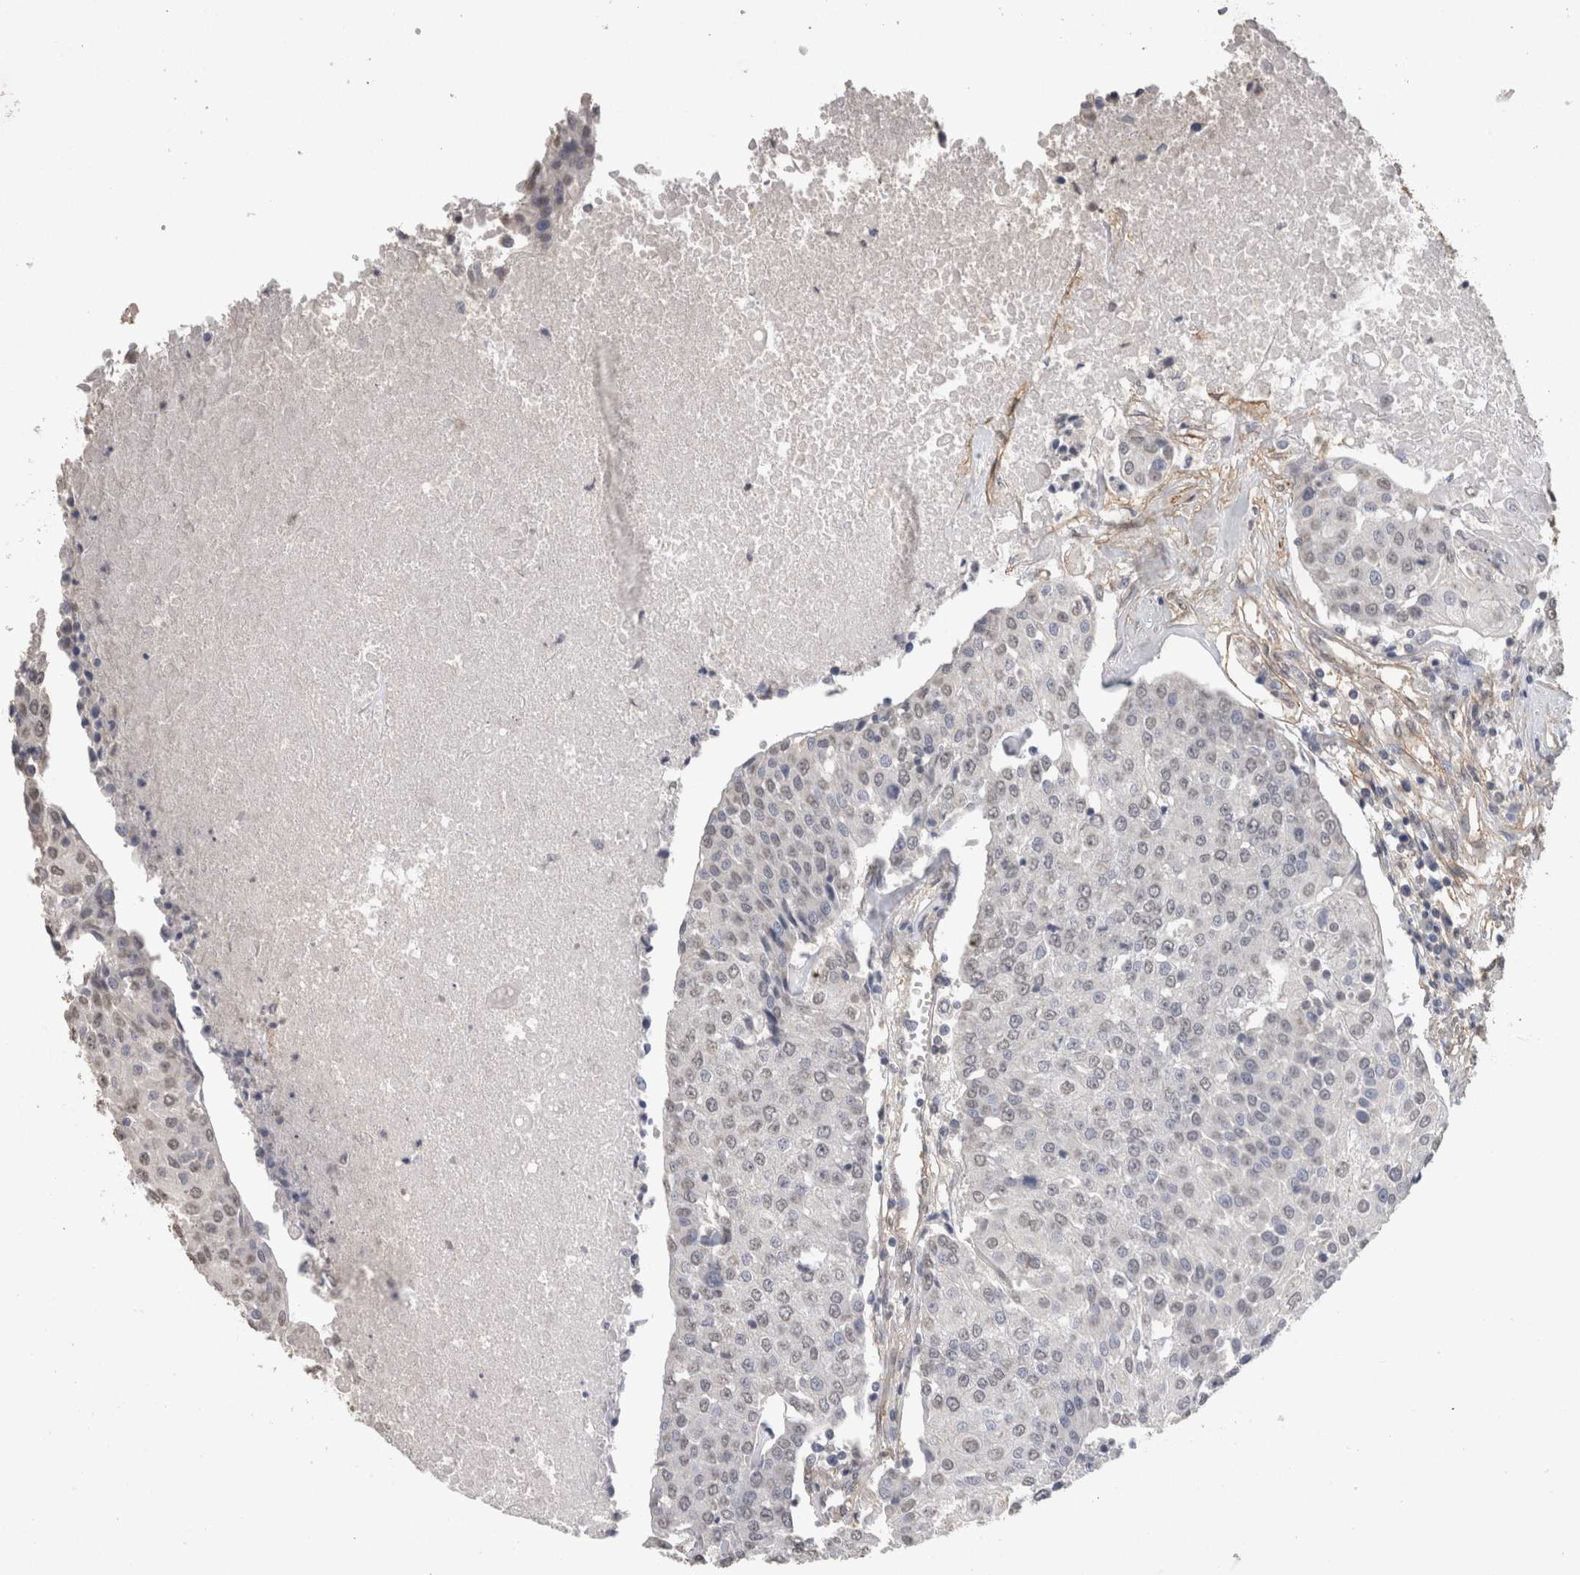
{"staining": {"intensity": "weak", "quantity": "<25%", "location": "nuclear"}, "tissue": "urothelial cancer", "cell_type": "Tumor cells", "image_type": "cancer", "snomed": [{"axis": "morphology", "description": "Urothelial carcinoma, High grade"}, {"axis": "topography", "description": "Urinary bladder"}], "caption": "The immunohistochemistry image has no significant expression in tumor cells of urothelial carcinoma (high-grade) tissue.", "gene": "RECK", "patient": {"sex": "female", "age": 85}}